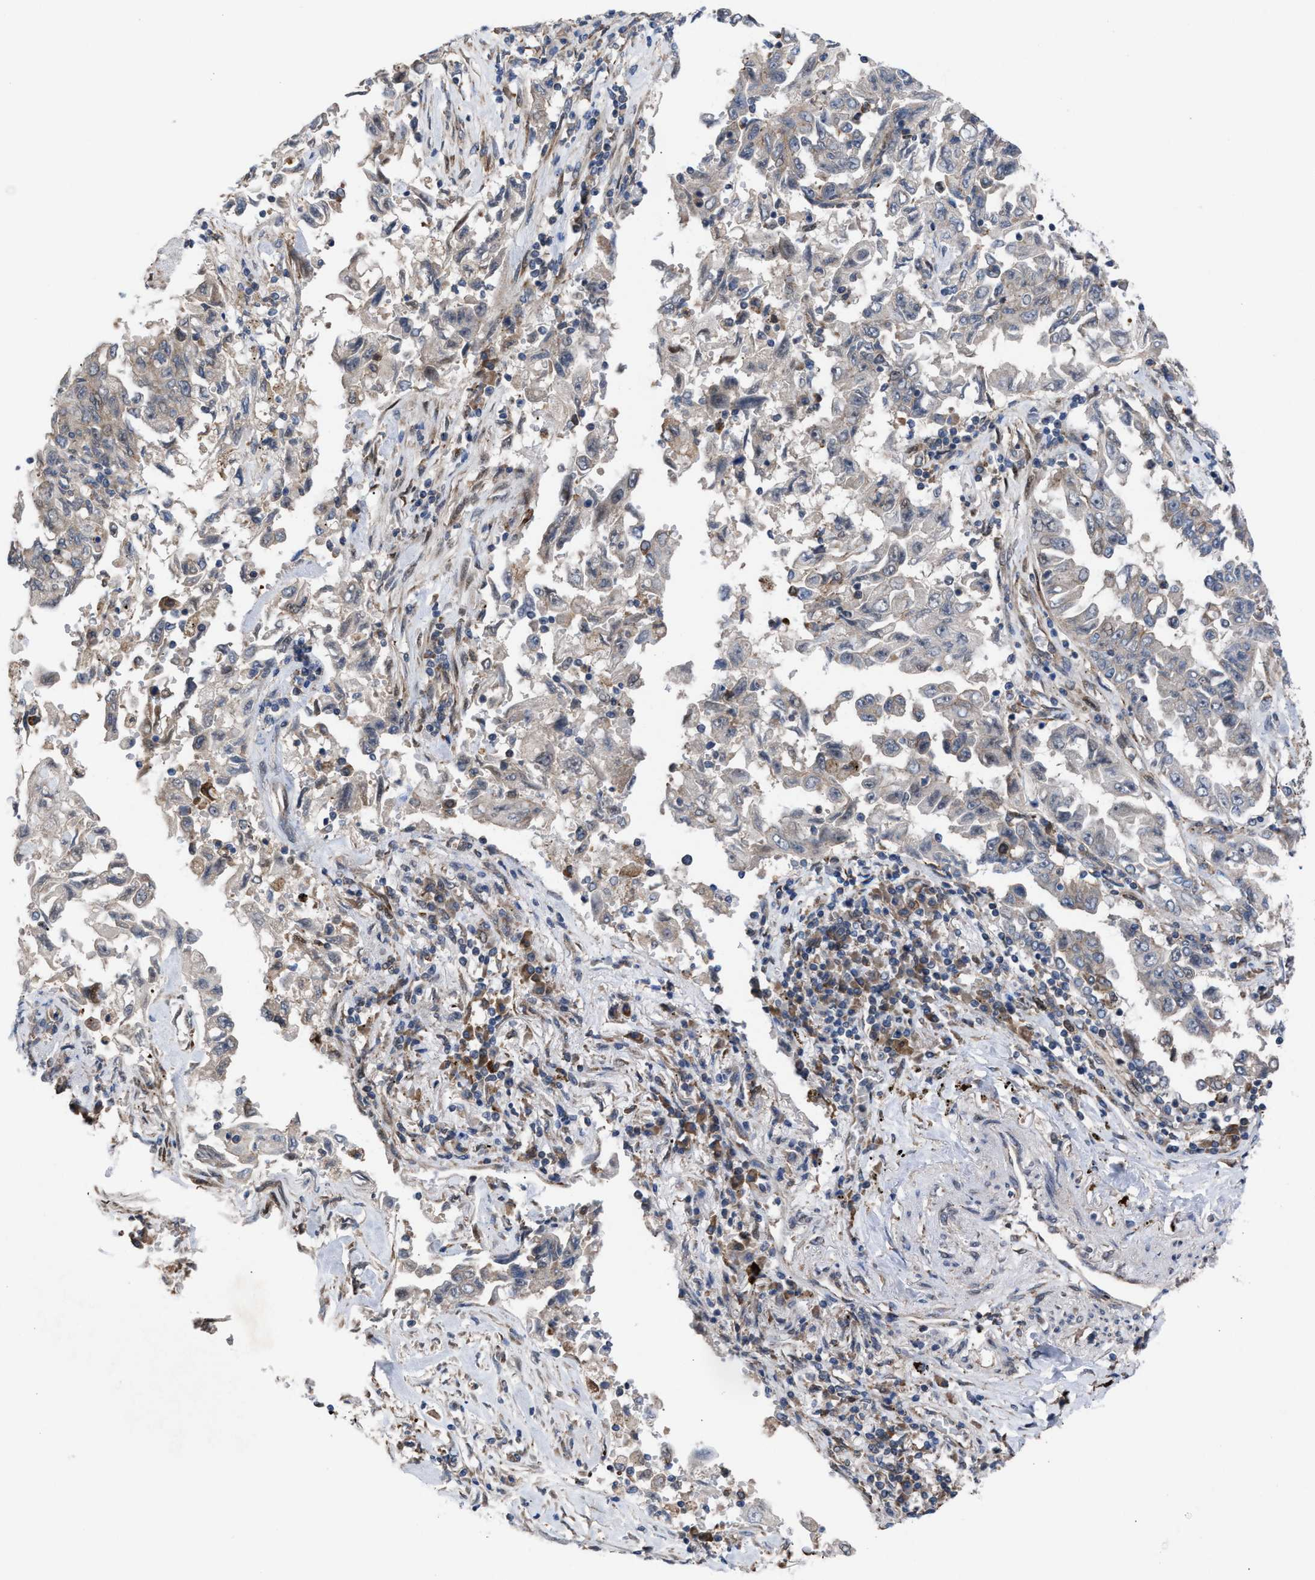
{"staining": {"intensity": "weak", "quantity": "<25%", "location": "cytoplasmic/membranous"}, "tissue": "lung cancer", "cell_type": "Tumor cells", "image_type": "cancer", "snomed": [{"axis": "morphology", "description": "Adenocarcinoma, NOS"}, {"axis": "topography", "description": "Lung"}], "caption": "Immunohistochemistry (IHC) image of human adenocarcinoma (lung) stained for a protein (brown), which reveals no staining in tumor cells. (Stains: DAB (3,3'-diaminobenzidine) immunohistochemistry with hematoxylin counter stain, Microscopy: brightfield microscopy at high magnification).", "gene": "TP53BP2", "patient": {"sex": "female", "age": 51}}